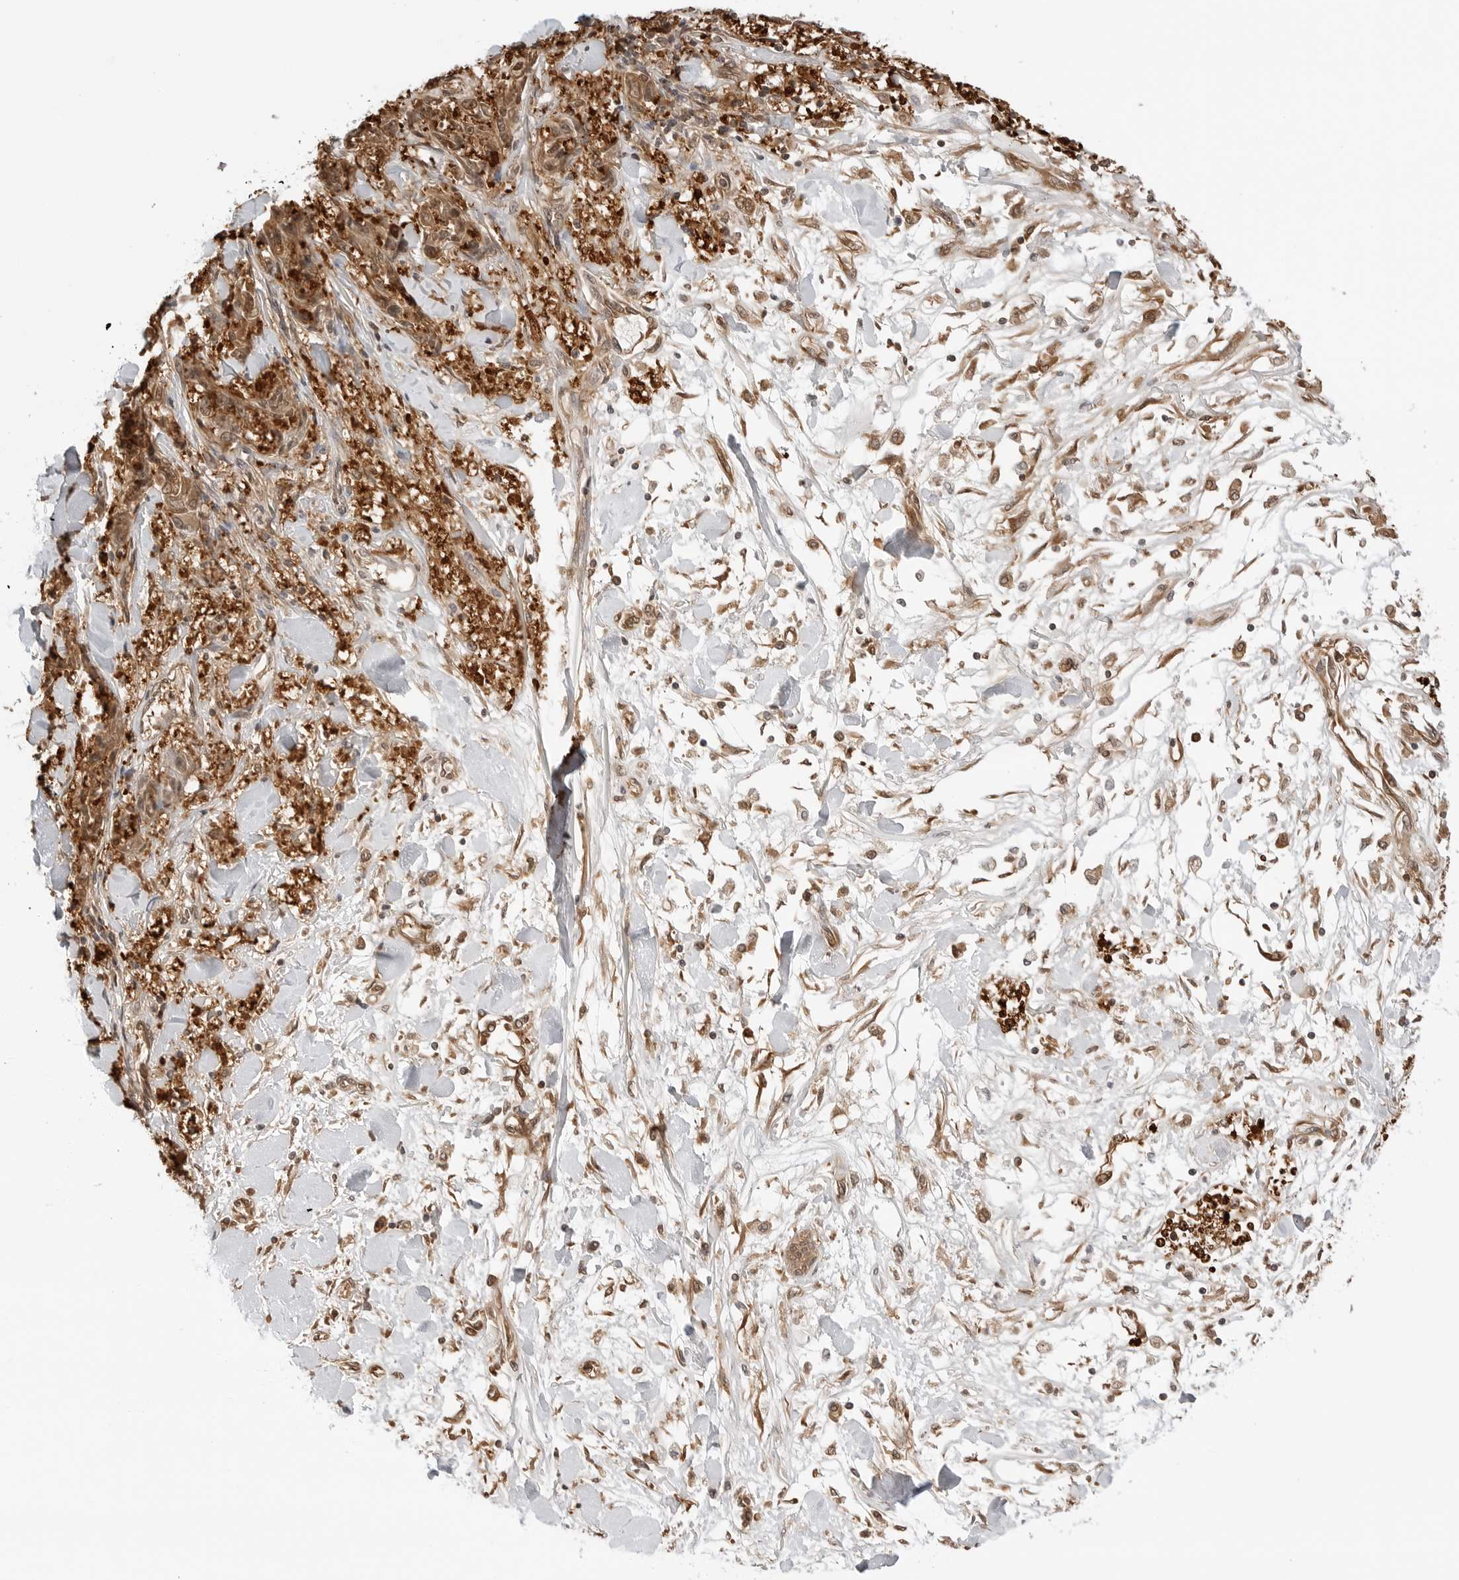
{"staining": {"intensity": "moderate", "quantity": ">75%", "location": "cytoplasmic/membranous,nuclear"}, "tissue": "melanoma", "cell_type": "Tumor cells", "image_type": "cancer", "snomed": [{"axis": "morphology", "description": "Malignant melanoma, NOS"}, {"axis": "topography", "description": "Skin"}], "caption": "Tumor cells show medium levels of moderate cytoplasmic/membranous and nuclear expression in about >75% of cells in malignant melanoma.", "gene": "NUDC", "patient": {"sex": "male", "age": 53}}